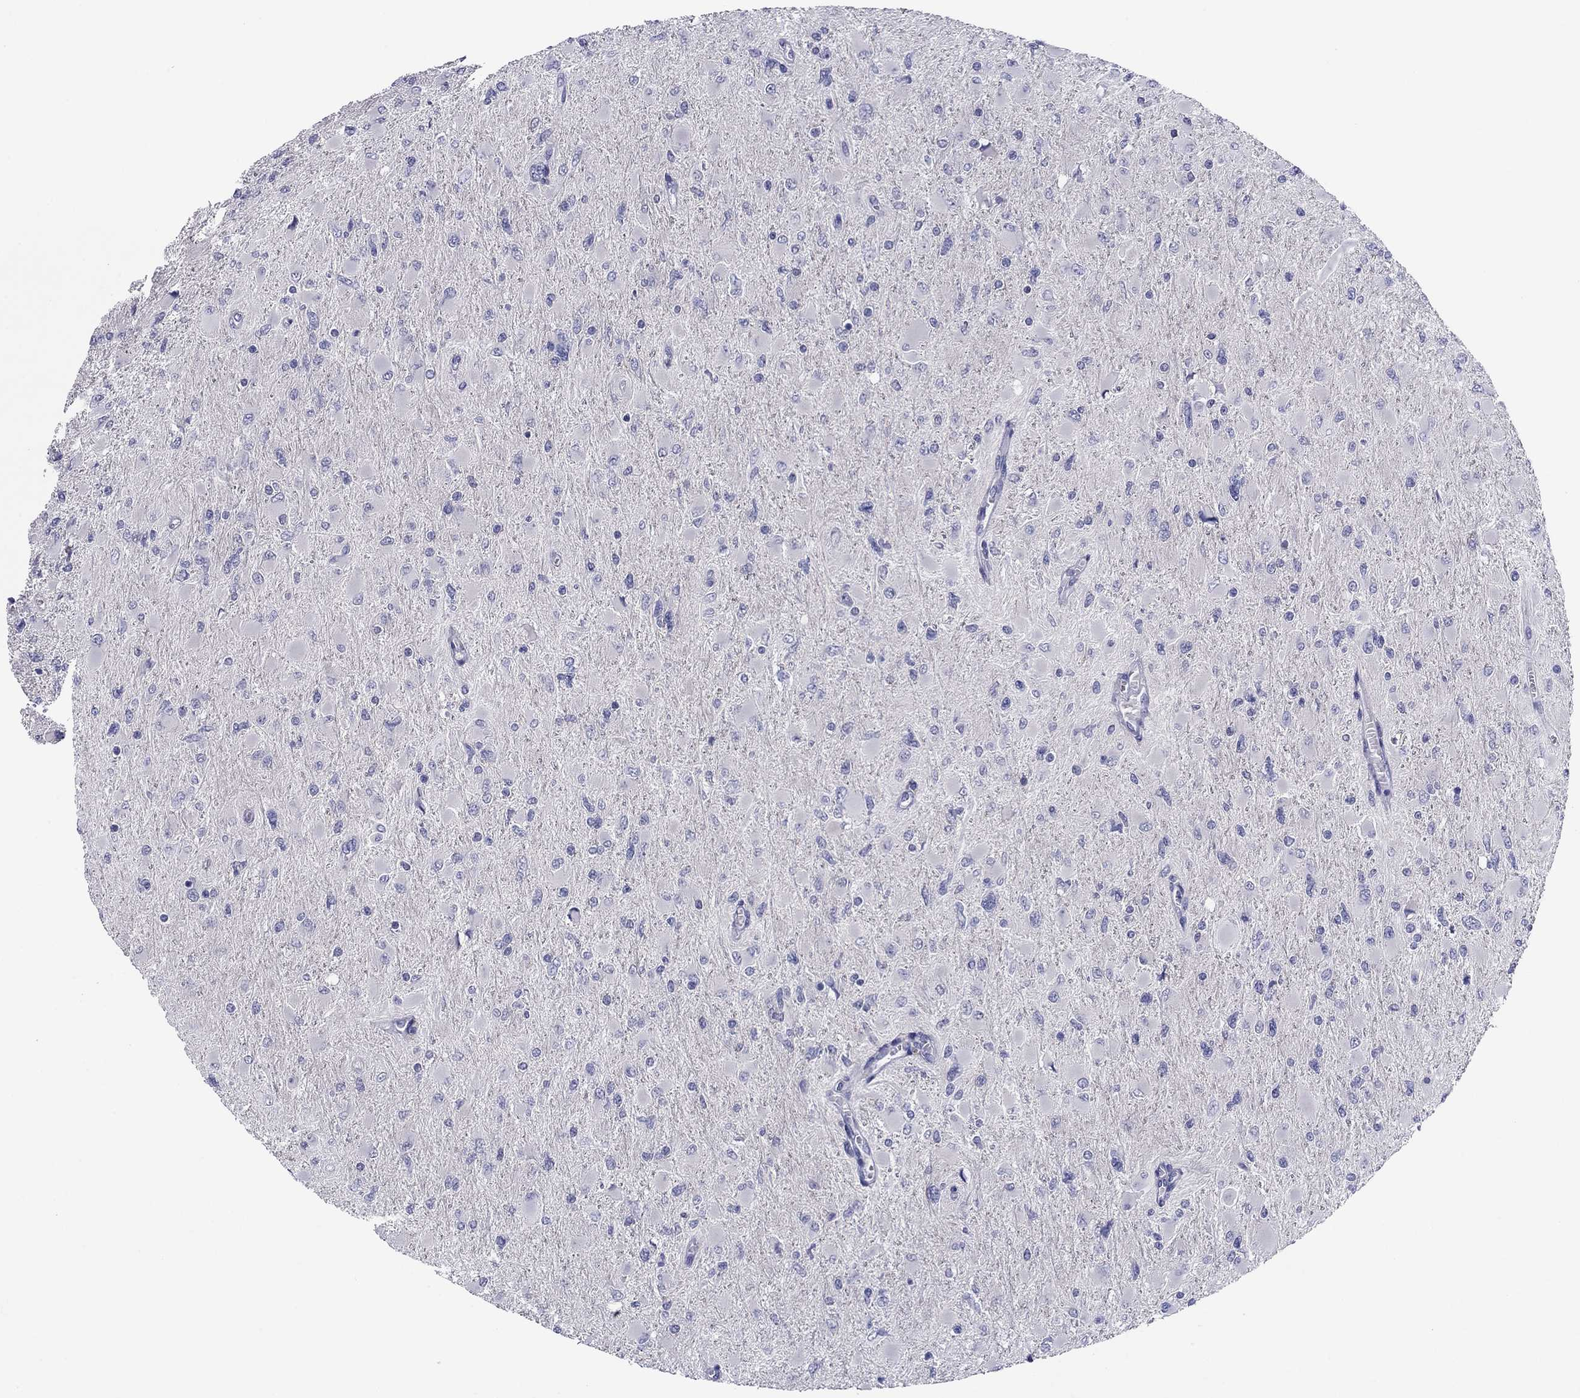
{"staining": {"intensity": "negative", "quantity": "none", "location": "none"}, "tissue": "glioma", "cell_type": "Tumor cells", "image_type": "cancer", "snomed": [{"axis": "morphology", "description": "Glioma, malignant, High grade"}, {"axis": "topography", "description": "Cerebral cortex"}], "caption": "Glioma was stained to show a protein in brown. There is no significant staining in tumor cells.", "gene": "TCFL5", "patient": {"sex": "female", "age": 36}}